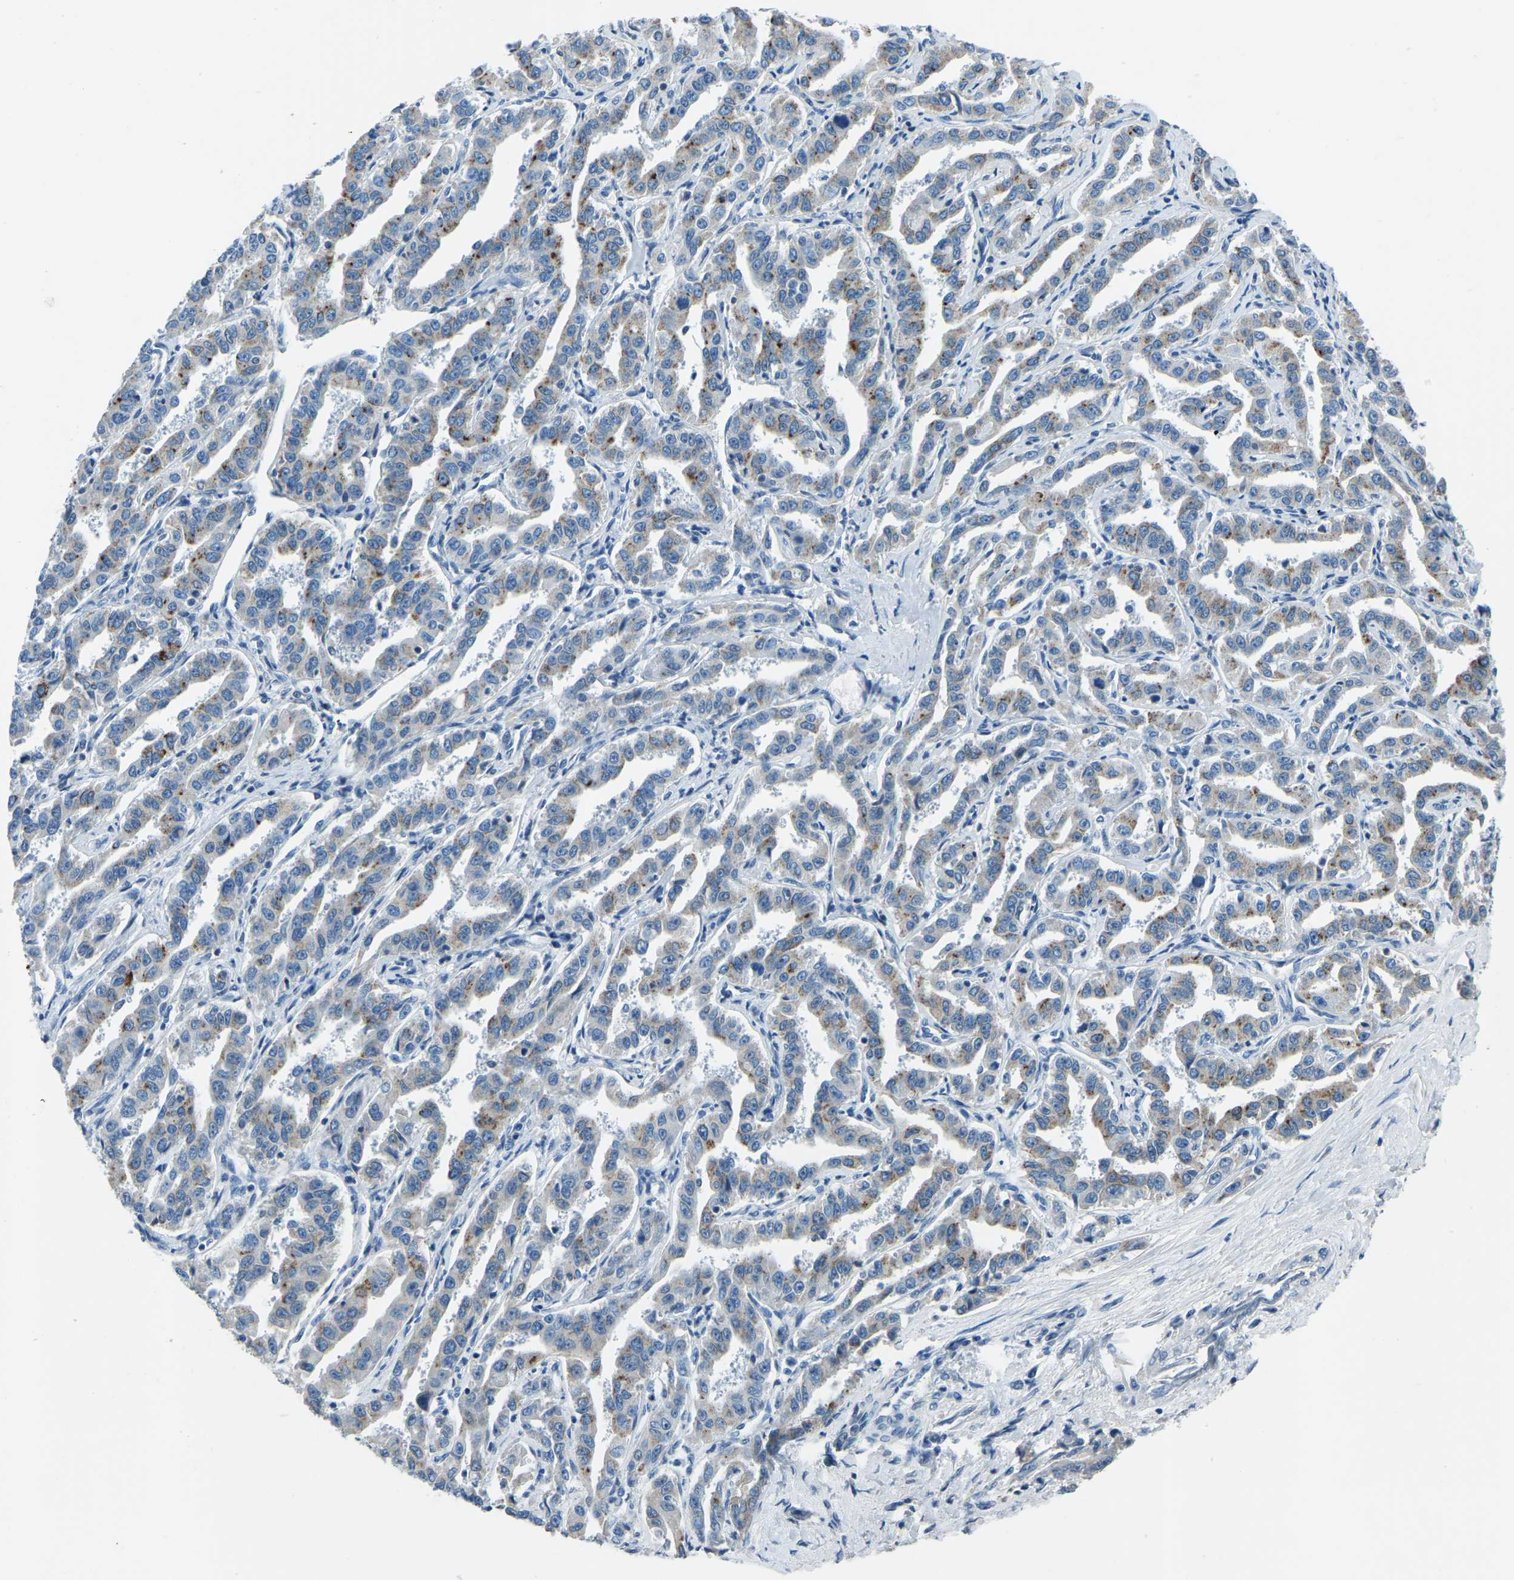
{"staining": {"intensity": "moderate", "quantity": "<25%", "location": "cytoplasmic/membranous"}, "tissue": "liver cancer", "cell_type": "Tumor cells", "image_type": "cancer", "snomed": [{"axis": "morphology", "description": "Cholangiocarcinoma"}, {"axis": "topography", "description": "Liver"}], "caption": "A photomicrograph showing moderate cytoplasmic/membranous staining in approximately <25% of tumor cells in cholangiocarcinoma (liver), as visualized by brown immunohistochemical staining.", "gene": "XIRP1", "patient": {"sex": "male", "age": 59}}